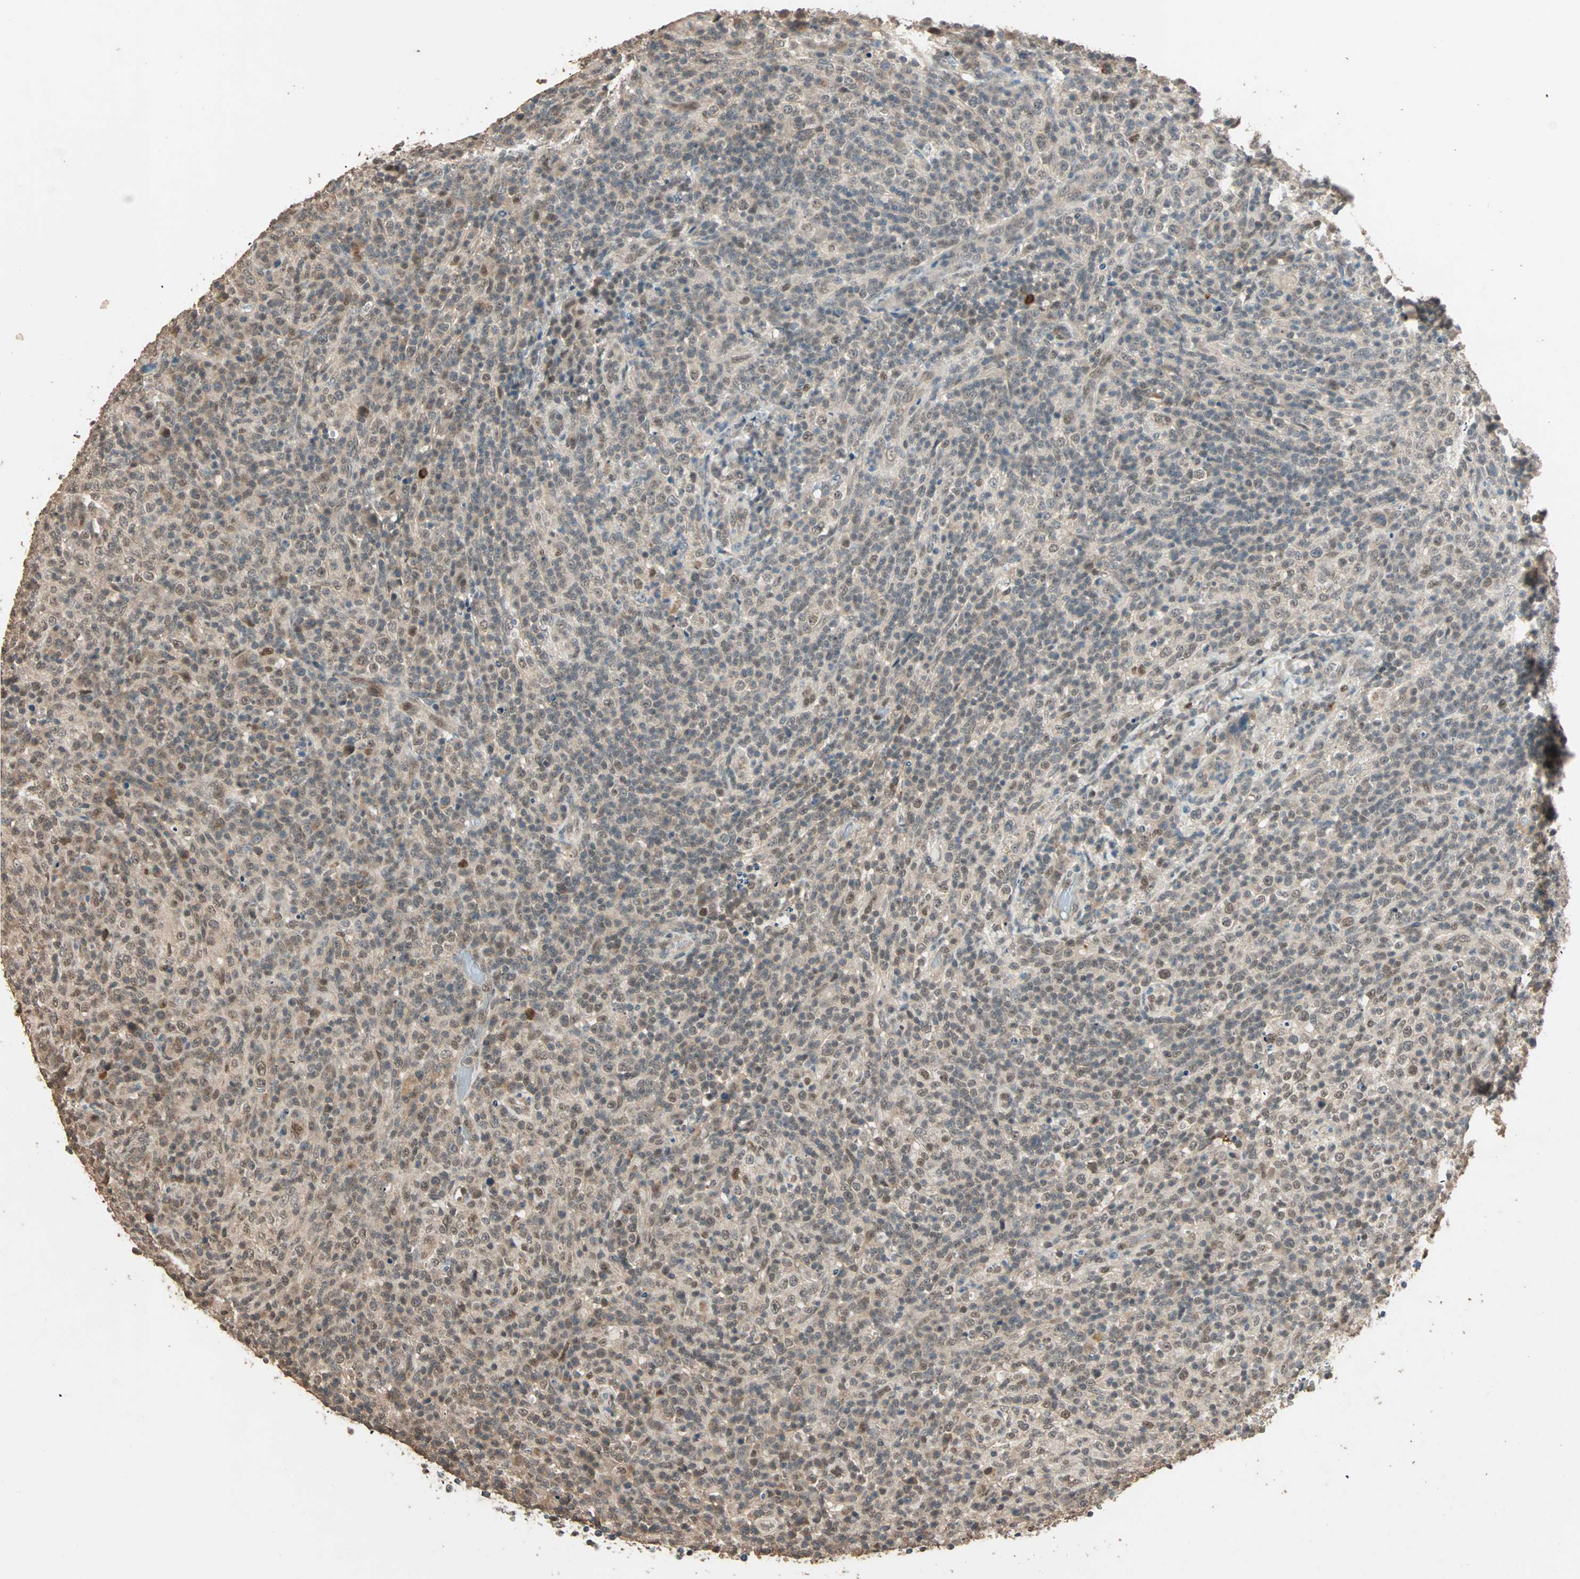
{"staining": {"intensity": "weak", "quantity": "25%-75%", "location": "cytoplasmic/membranous,nuclear"}, "tissue": "lymphoma", "cell_type": "Tumor cells", "image_type": "cancer", "snomed": [{"axis": "morphology", "description": "Malignant lymphoma, non-Hodgkin's type, High grade"}, {"axis": "topography", "description": "Lymph node"}], "caption": "Lymphoma stained with a brown dye shows weak cytoplasmic/membranous and nuclear positive staining in about 25%-75% of tumor cells.", "gene": "ZBTB33", "patient": {"sex": "female", "age": 76}}